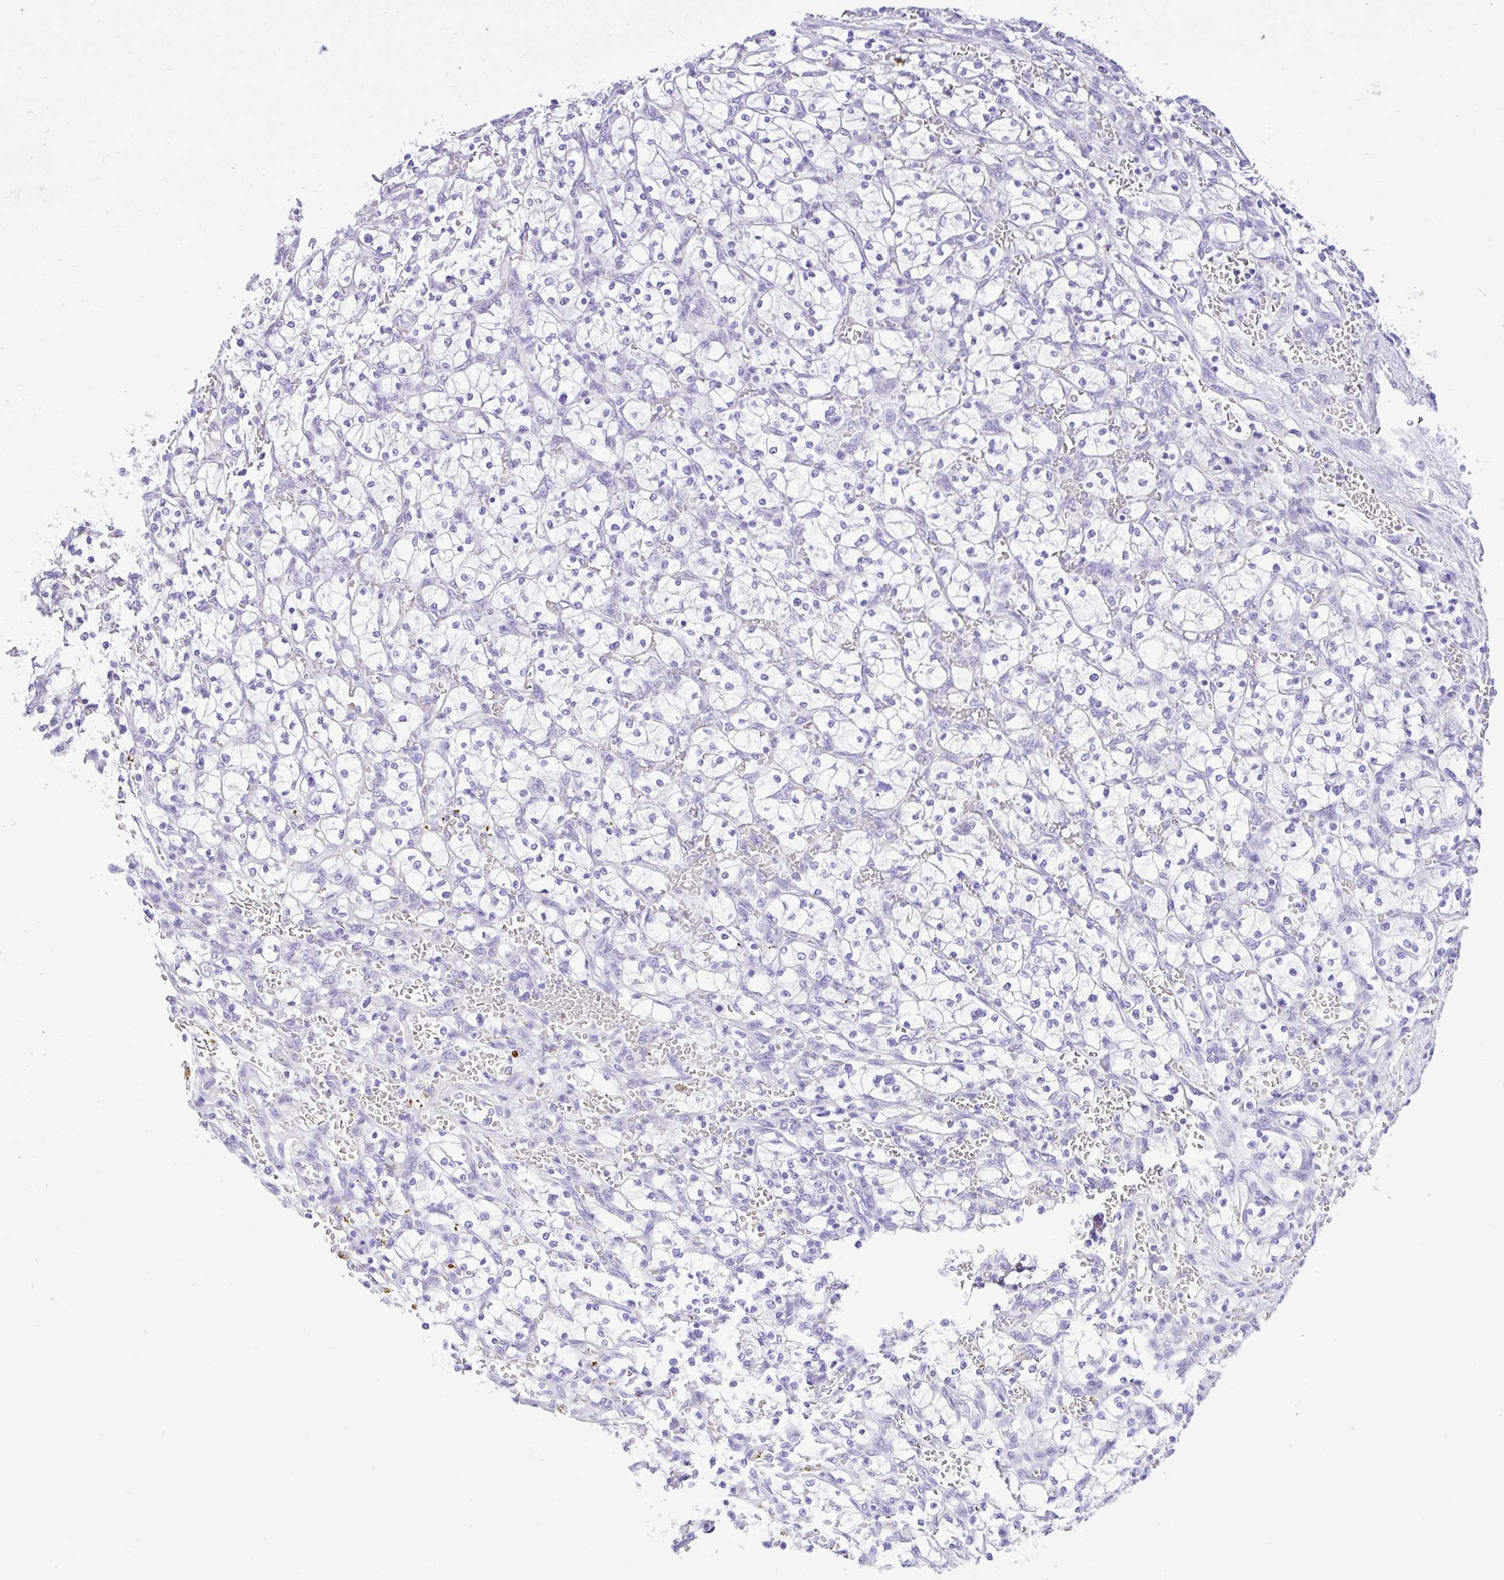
{"staining": {"intensity": "negative", "quantity": "none", "location": "none"}, "tissue": "renal cancer", "cell_type": "Tumor cells", "image_type": "cancer", "snomed": [{"axis": "morphology", "description": "Adenocarcinoma, NOS"}, {"axis": "topography", "description": "Kidney"}], "caption": "A high-resolution image shows immunohistochemistry staining of renal adenocarcinoma, which displays no significant positivity in tumor cells.", "gene": "CYP19A1", "patient": {"sex": "female", "age": 64}}